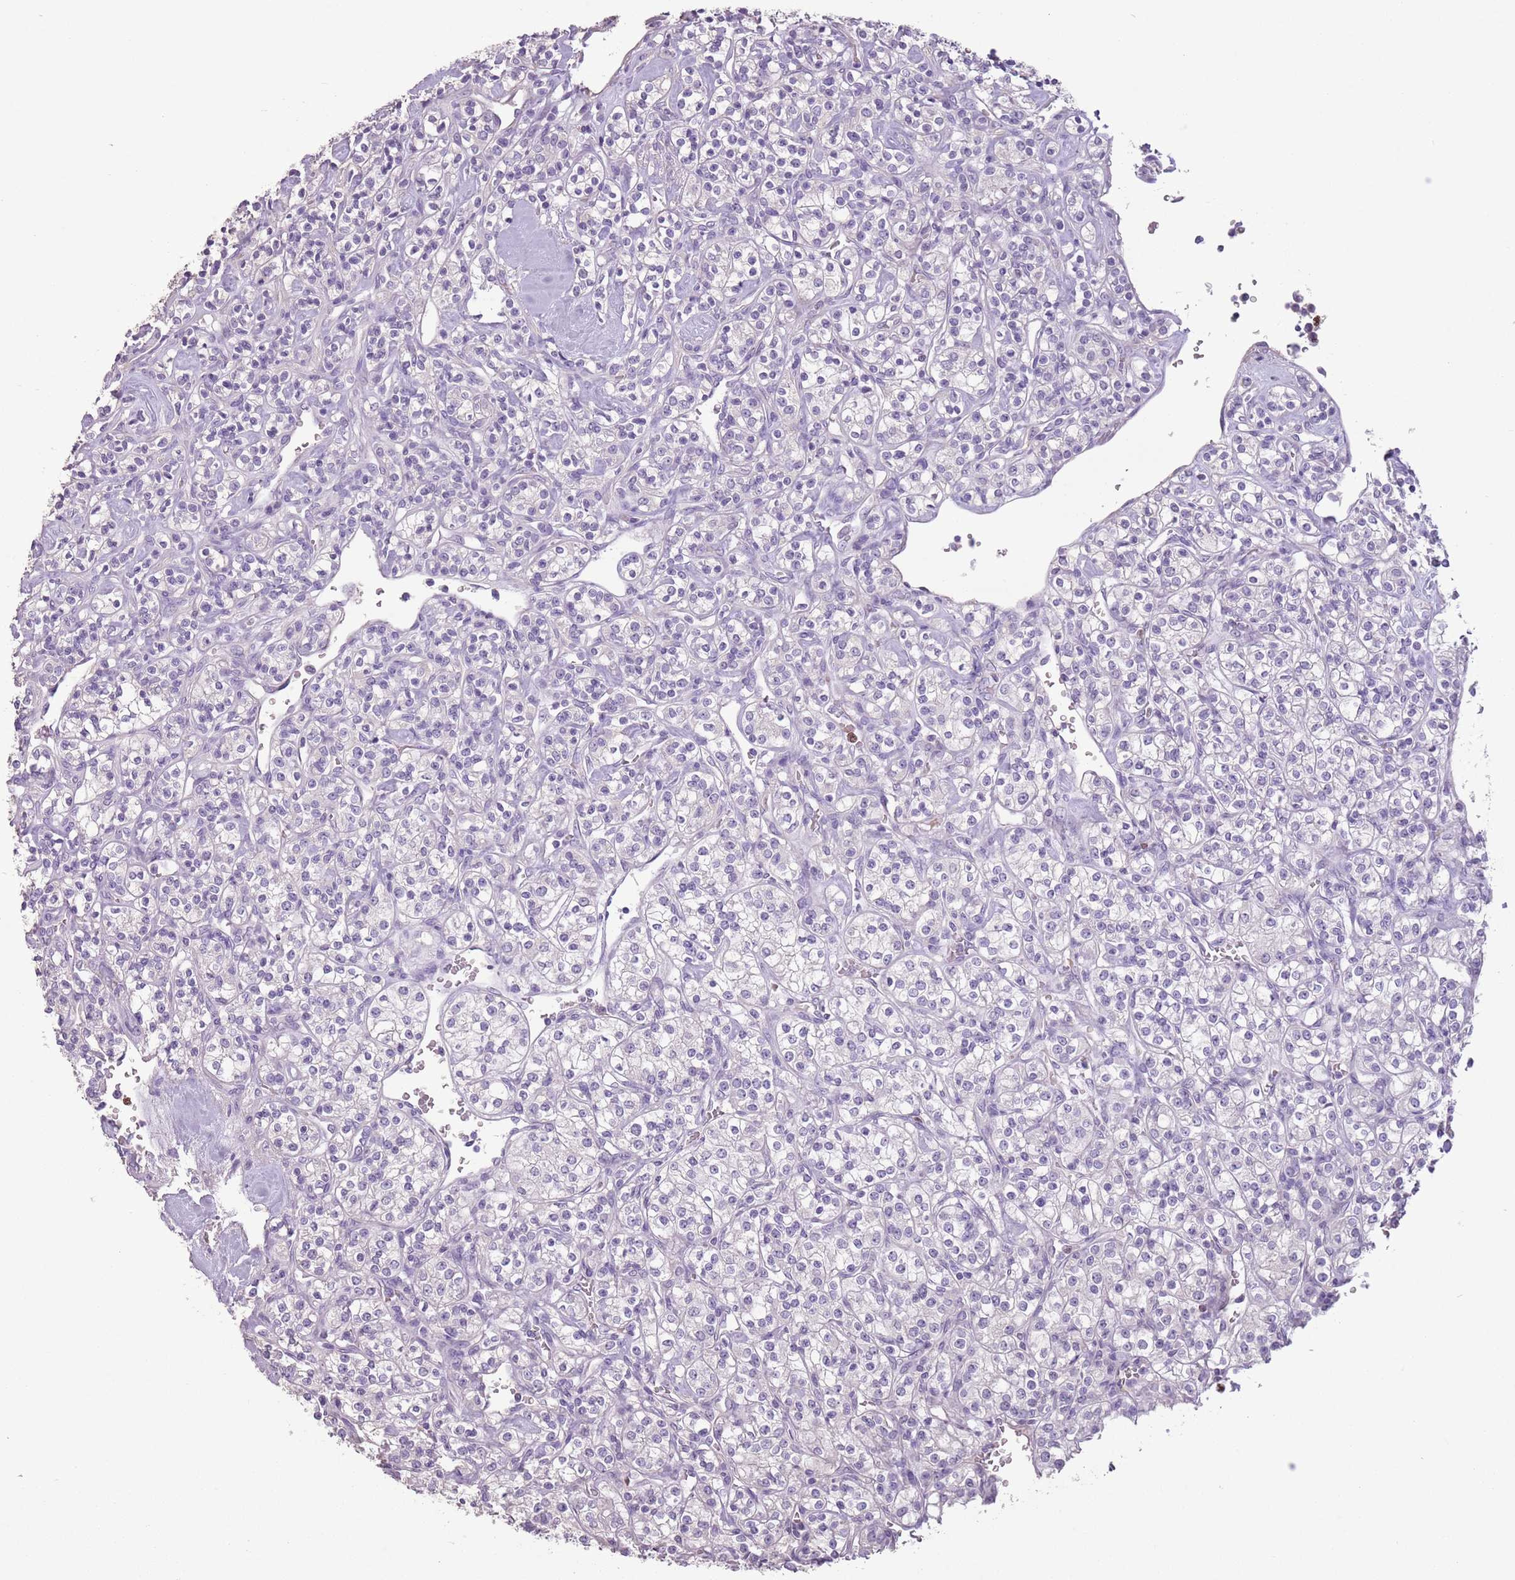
{"staining": {"intensity": "negative", "quantity": "none", "location": "none"}, "tissue": "renal cancer", "cell_type": "Tumor cells", "image_type": "cancer", "snomed": [{"axis": "morphology", "description": "Adenocarcinoma, NOS"}, {"axis": "topography", "description": "Kidney"}], "caption": "Tumor cells show no significant protein expression in renal adenocarcinoma.", "gene": "CELF6", "patient": {"sex": "male", "age": 77}}